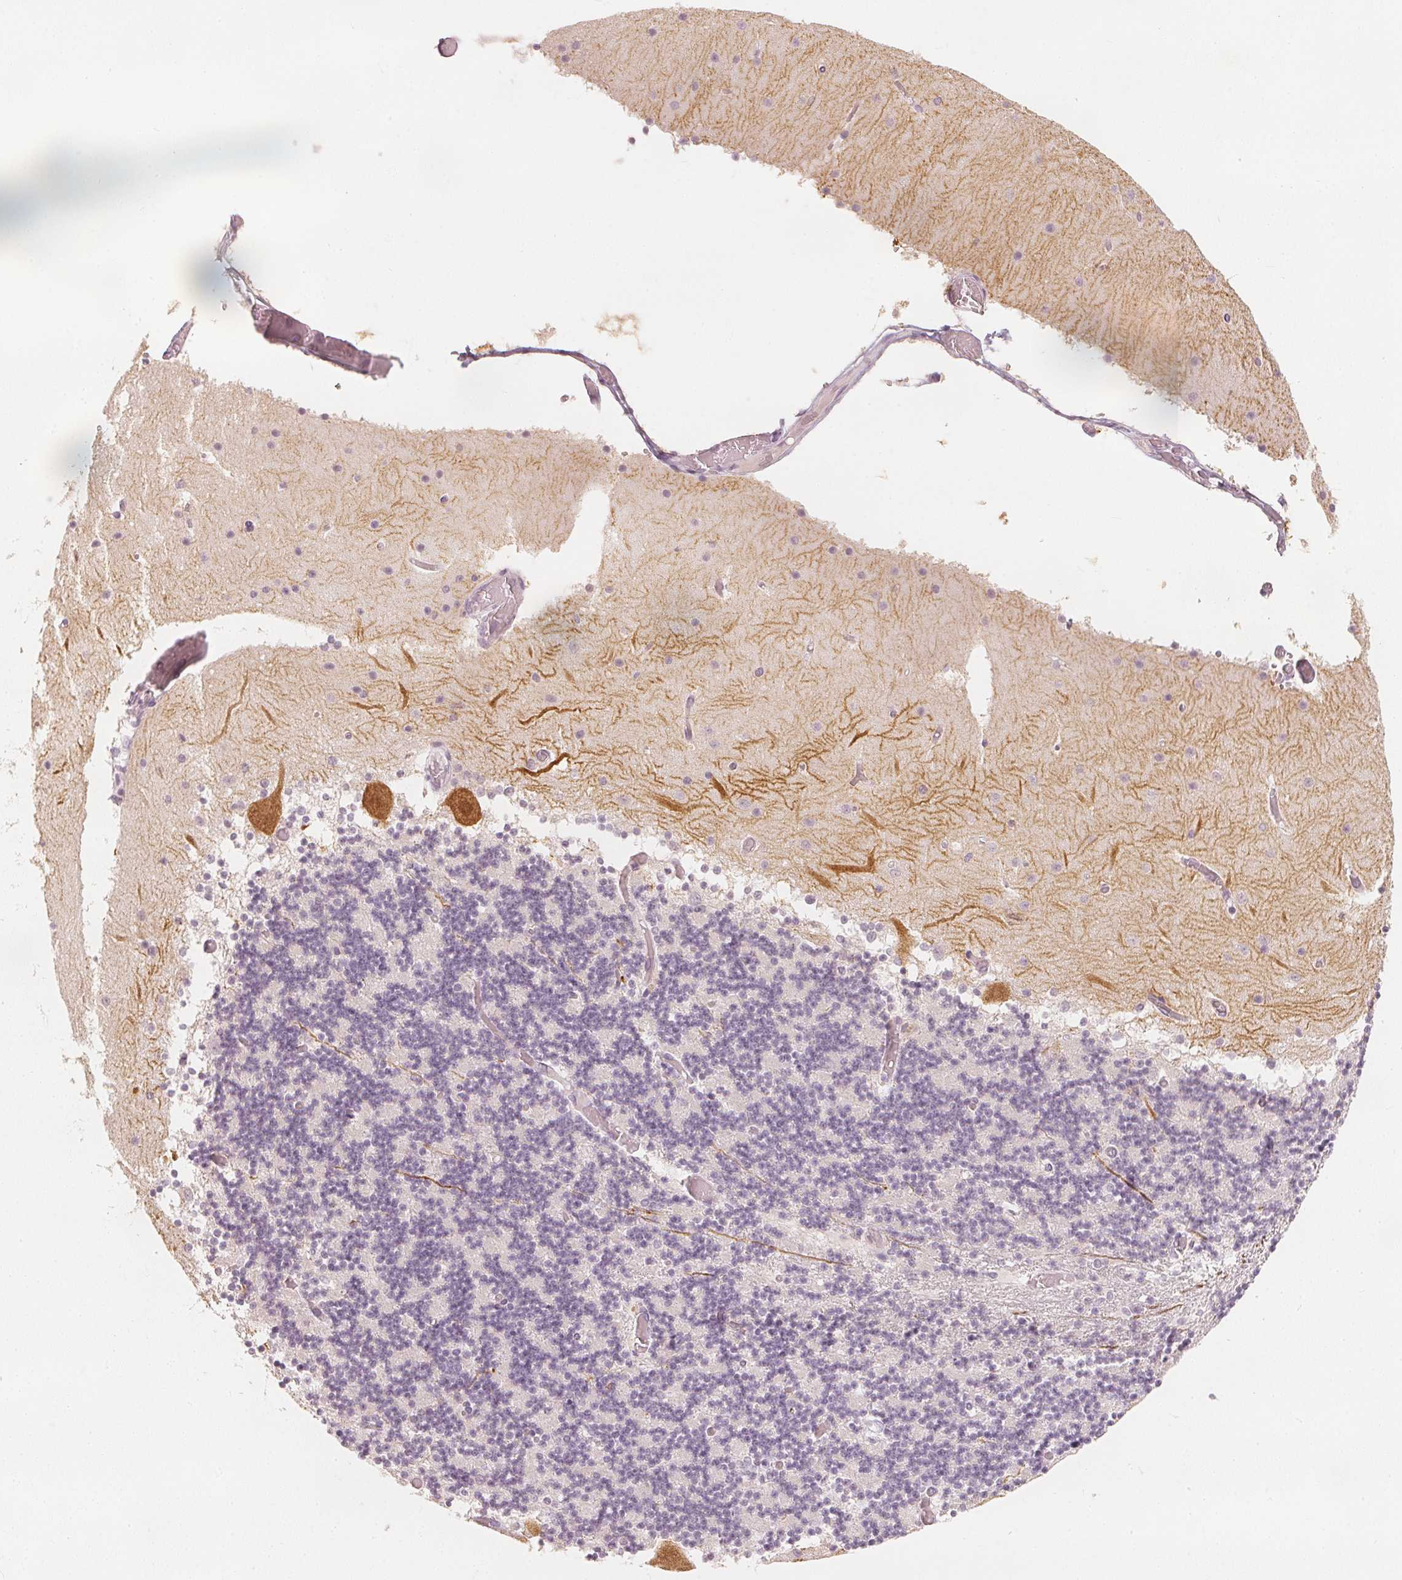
{"staining": {"intensity": "negative", "quantity": "none", "location": "none"}, "tissue": "cerebellum", "cell_type": "Cells in granular layer", "image_type": "normal", "snomed": [{"axis": "morphology", "description": "Normal tissue, NOS"}, {"axis": "topography", "description": "Cerebellum"}], "caption": "Normal cerebellum was stained to show a protein in brown. There is no significant positivity in cells in granular layer.", "gene": "CALB1", "patient": {"sex": "female", "age": 28}}